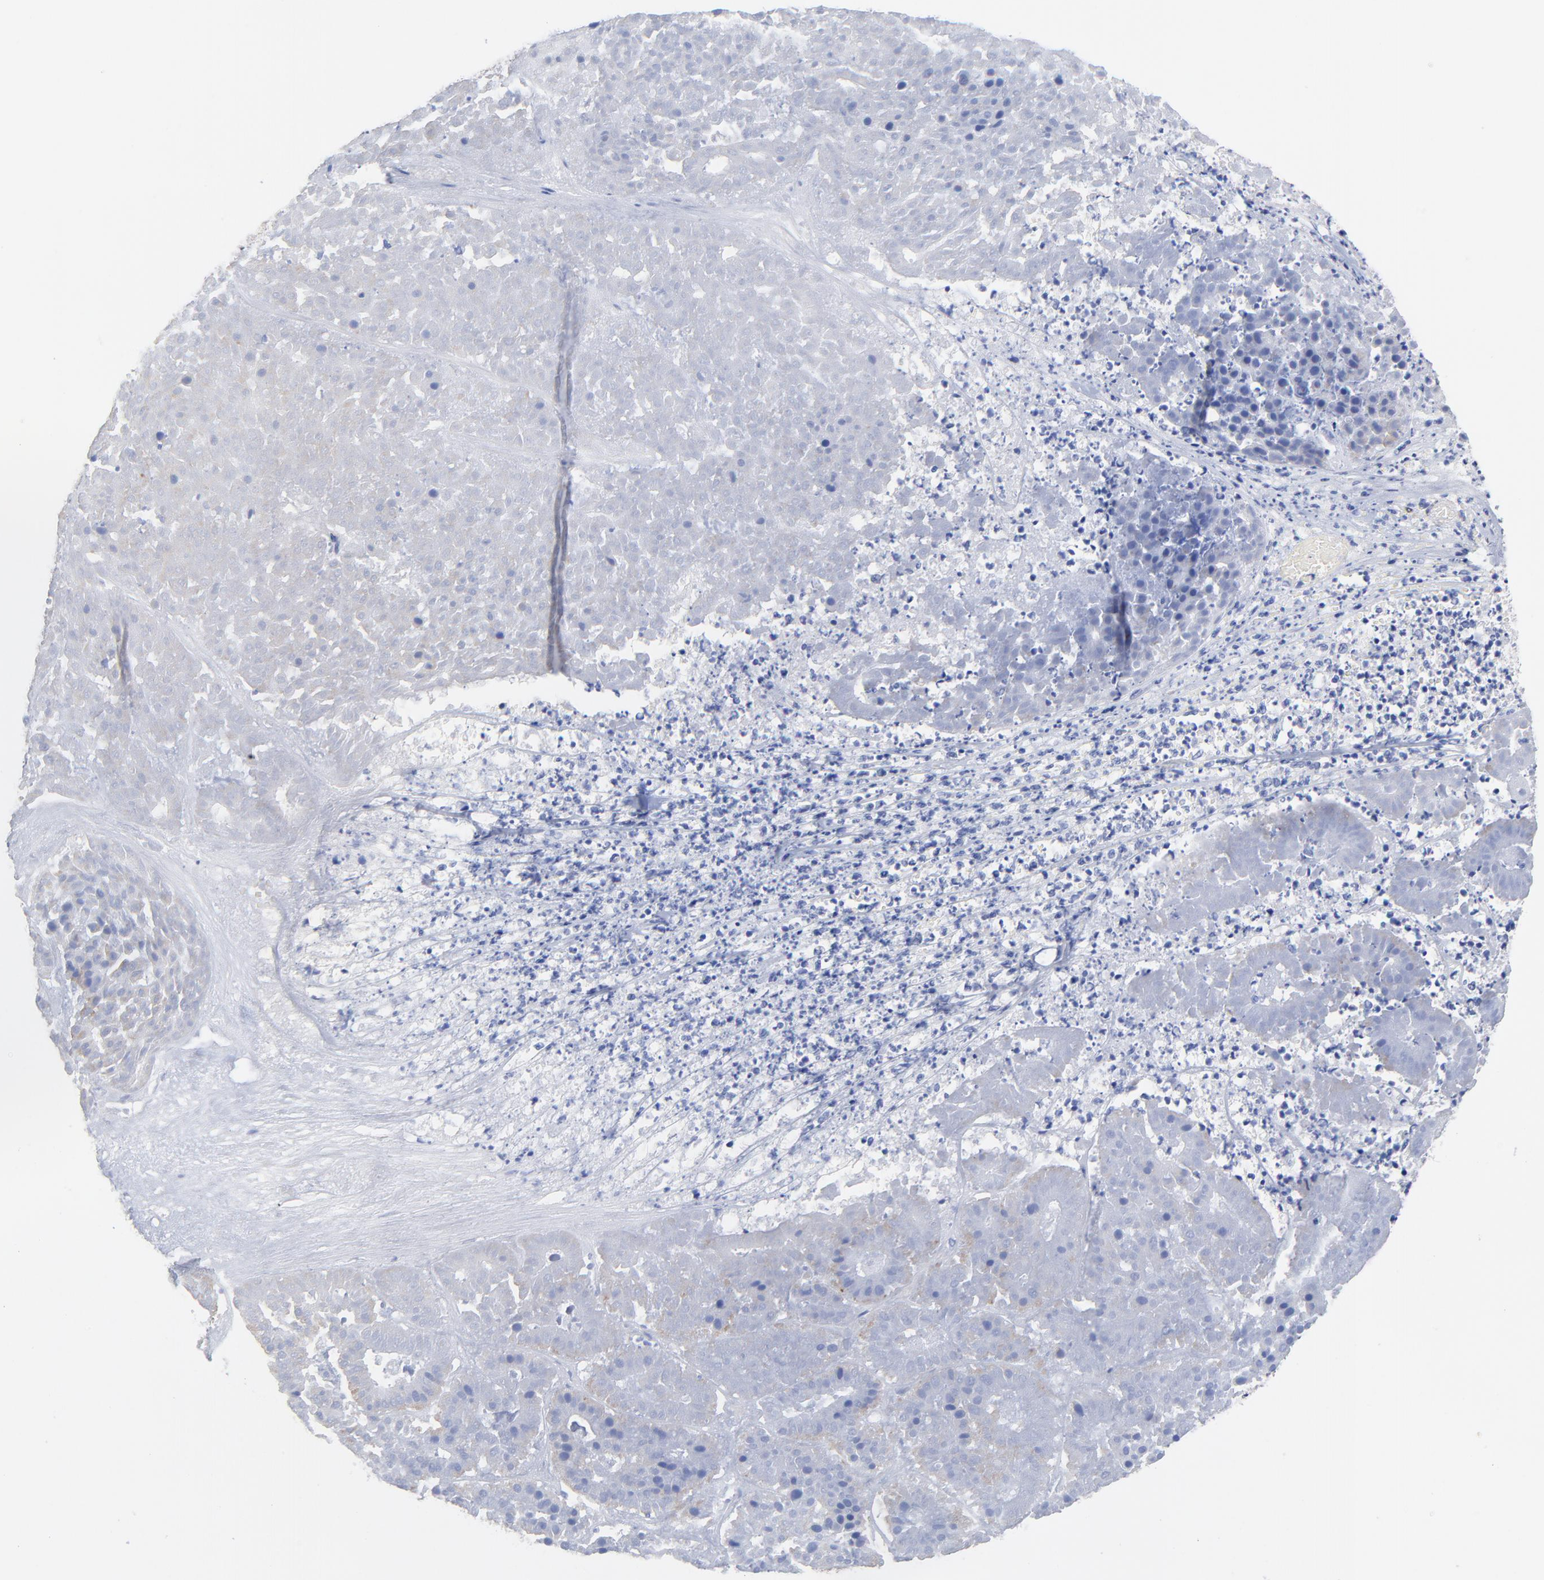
{"staining": {"intensity": "weak", "quantity": "<25%", "location": "cytoplasmic/membranous"}, "tissue": "pancreatic cancer", "cell_type": "Tumor cells", "image_type": "cancer", "snomed": [{"axis": "morphology", "description": "Adenocarcinoma, NOS"}, {"axis": "topography", "description": "Pancreas"}], "caption": "Tumor cells show no significant protein expression in pancreatic cancer (adenocarcinoma).", "gene": "TWNK", "patient": {"sex": "male", "age": 50}}